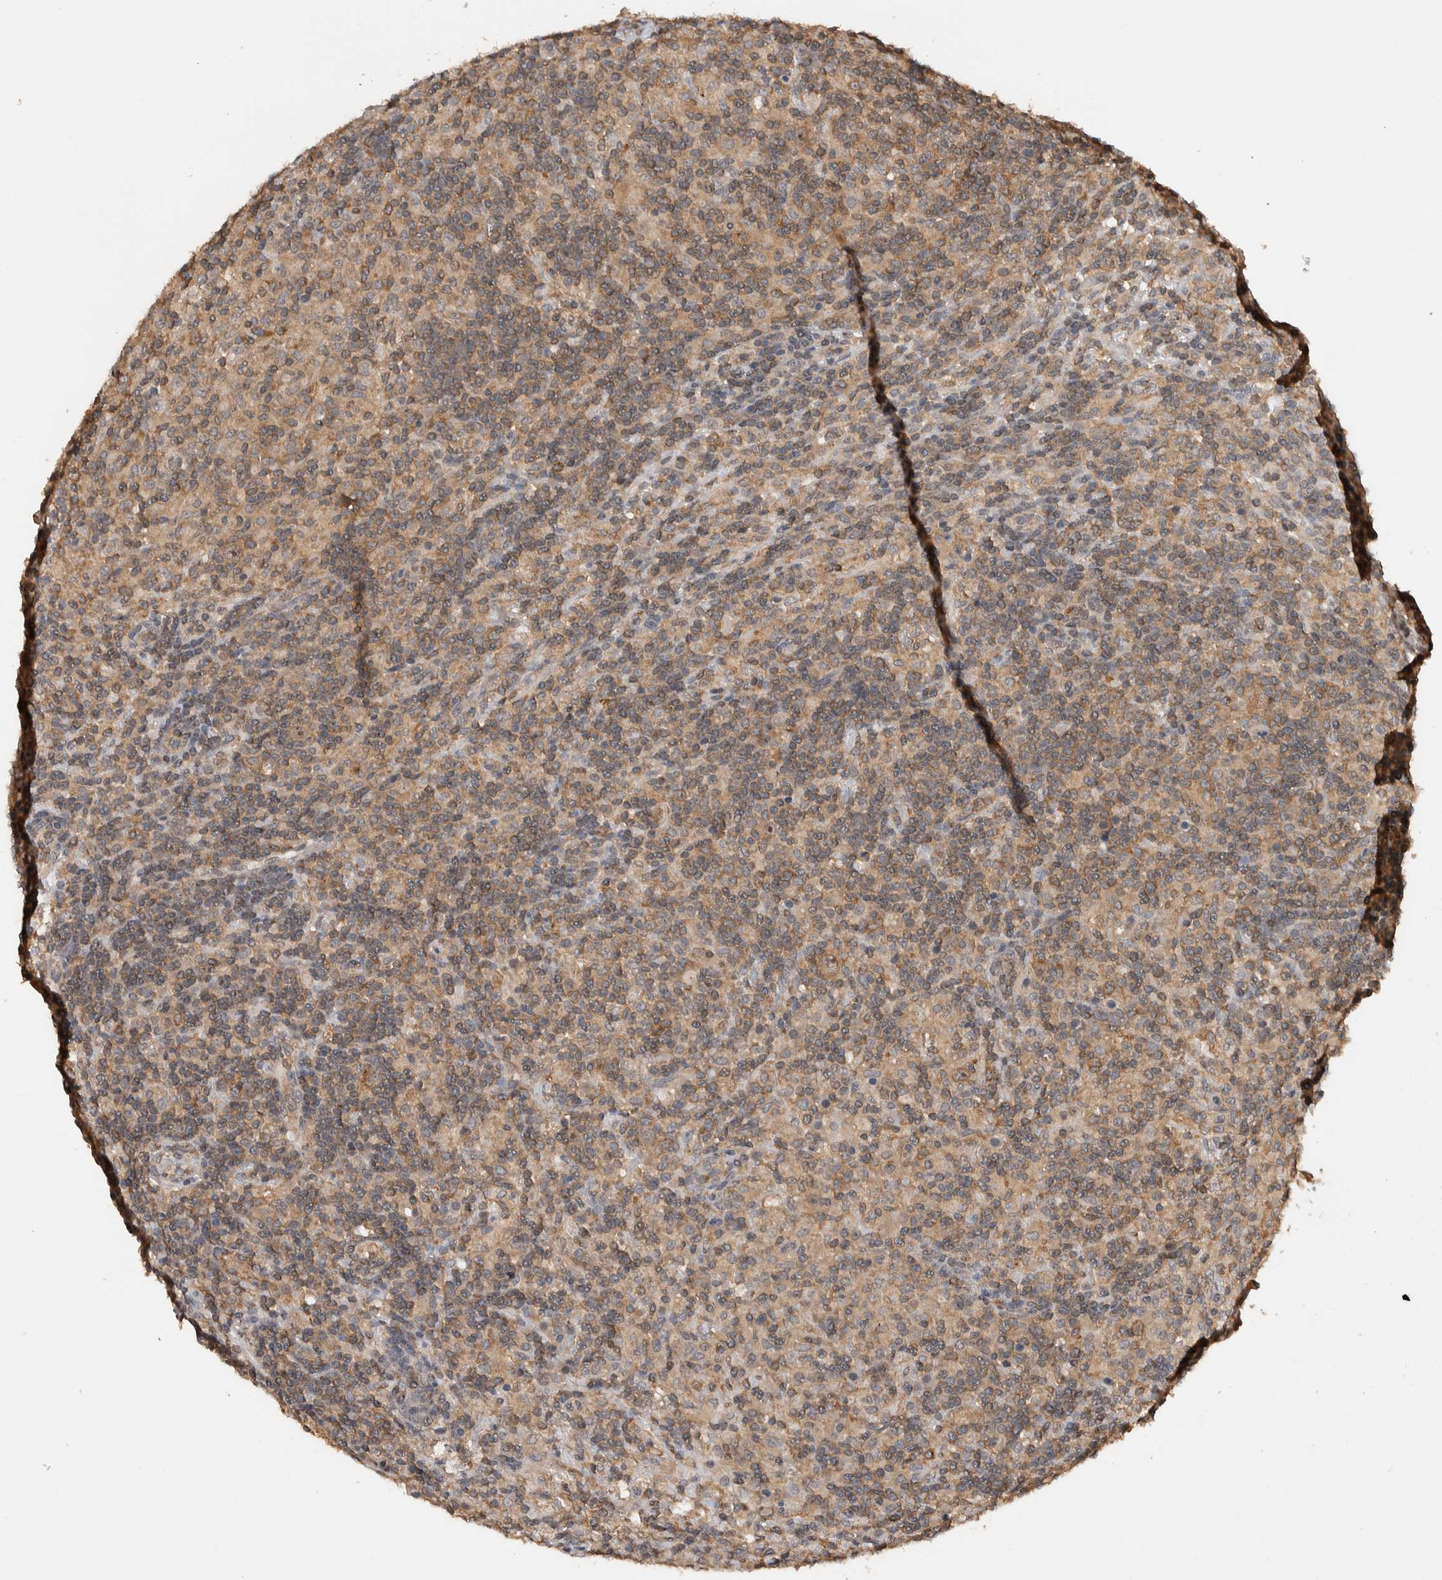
{"staining": {"intensity": "moderate", "quantity": ">75%", "location": "cytoplasmic/membranous"}, "tissue": "lymphoma", "cell_type": "Tumor cells", "image_type": "cancer", "snomed": [{"axis": "morphology", "description": "Hodgkin's disease, NOS"}, {"axis": "topography", "description": "Lymph node"}], "caption": "Protein staining of Hodgkin's disease tissue reveals moderate cytoplasmic/membranous expression in approximately >75% of tumor cells. (brown staining indicates protein expression, while blue staining denotes nuclei).", "gene": "DVL2", "patient": {"sex": "male", "age": 70}}